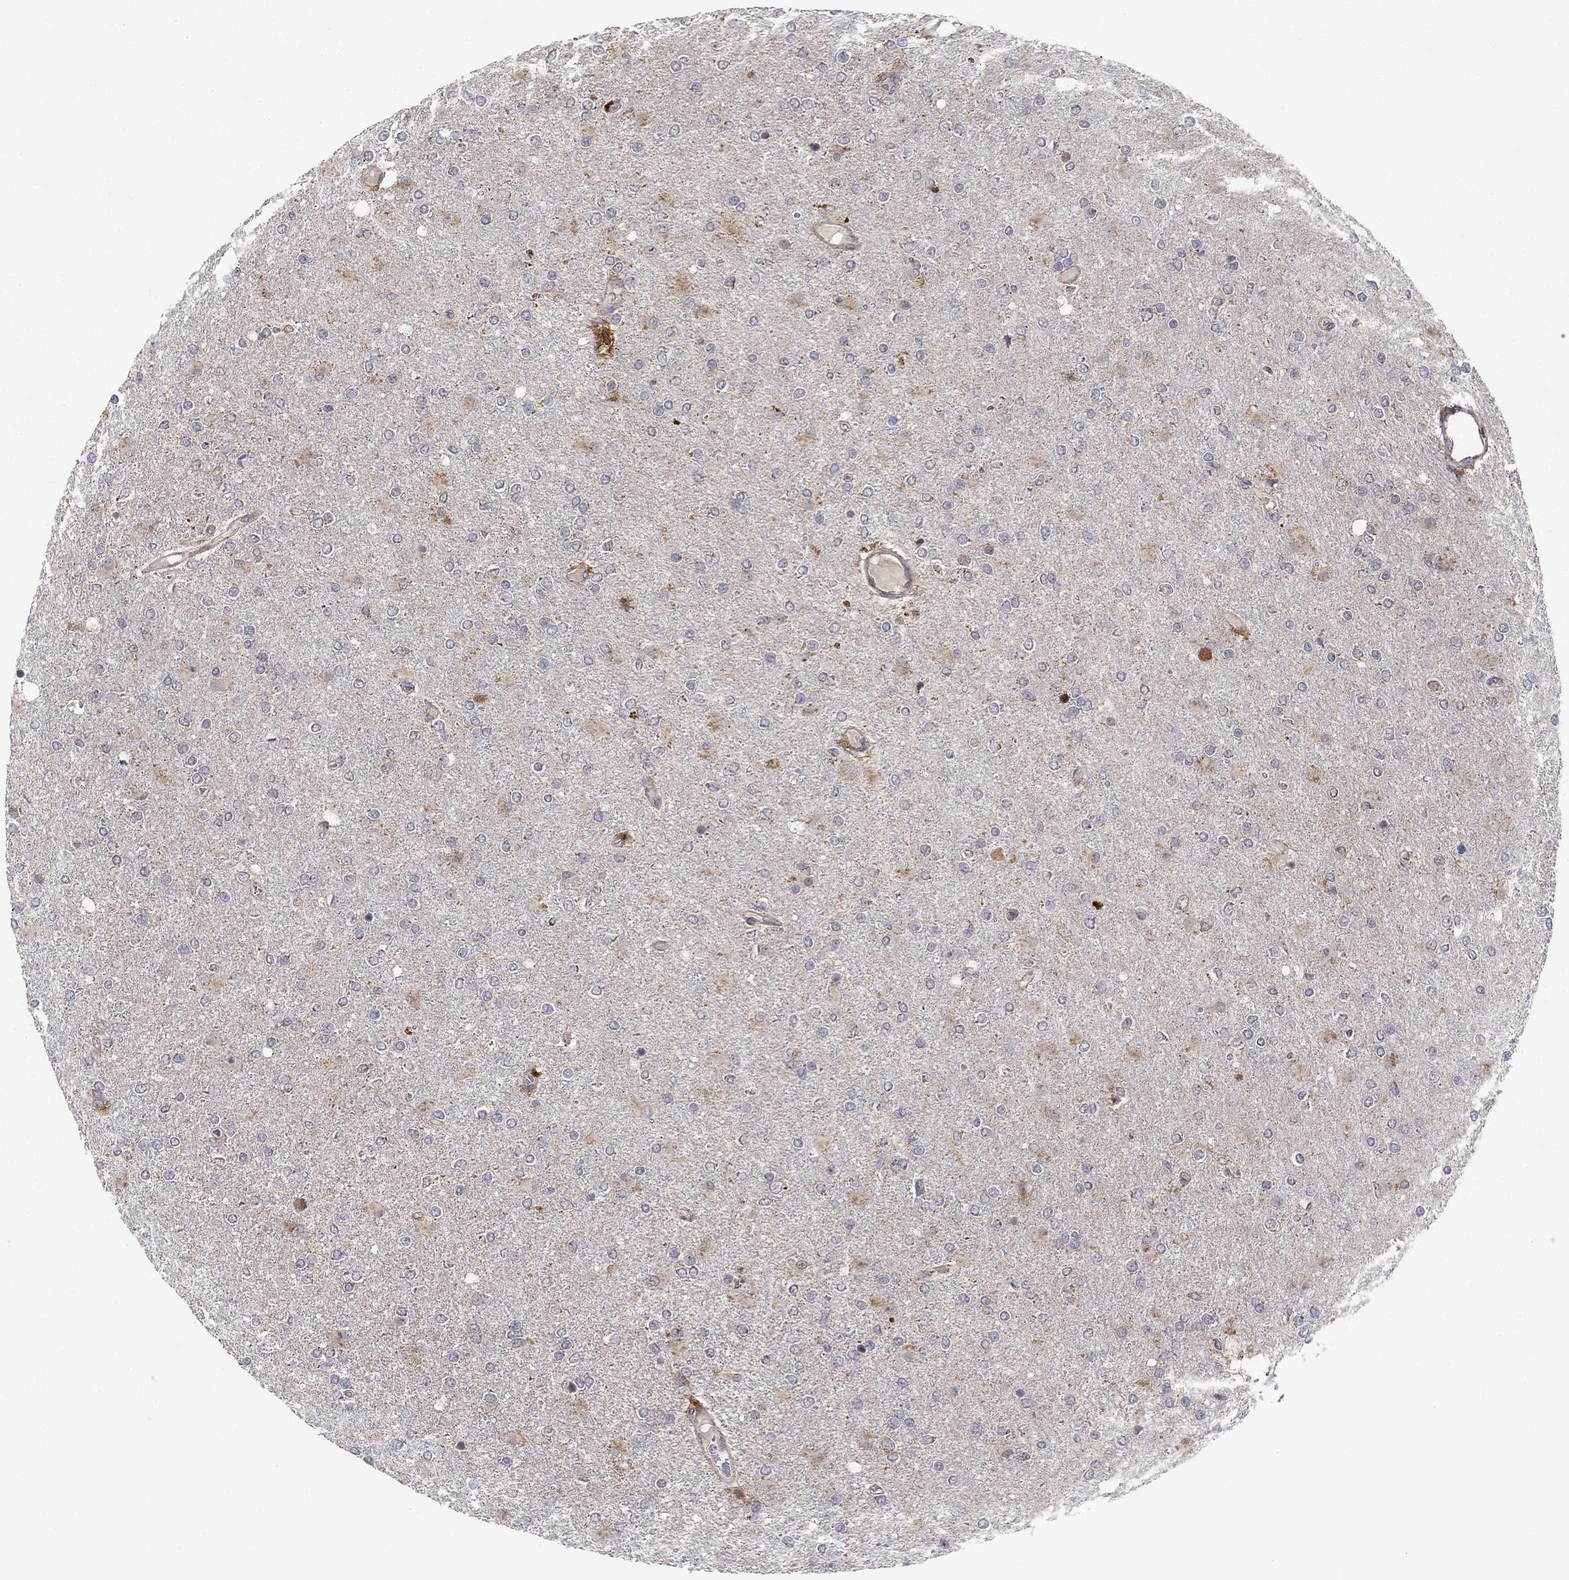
{"staining": {"intensity": "negative", "quantity": "none", "location": "none"}, "tissue": "glioma", "cell_type": "Tumor cells", "image_type": "cancer", "snomed": [{"axis": "morphology", "description": "Glioma, malignant, High grade"}, {"axis": "topography", "description": "Cerebral cortex"}], "caption": "A micrograph of high-grade glioma (malignant) stained for a protein displays no brown staining in tumor cells.", "gene": "IDS", "patient": {"sex": "male", "age": 70}}